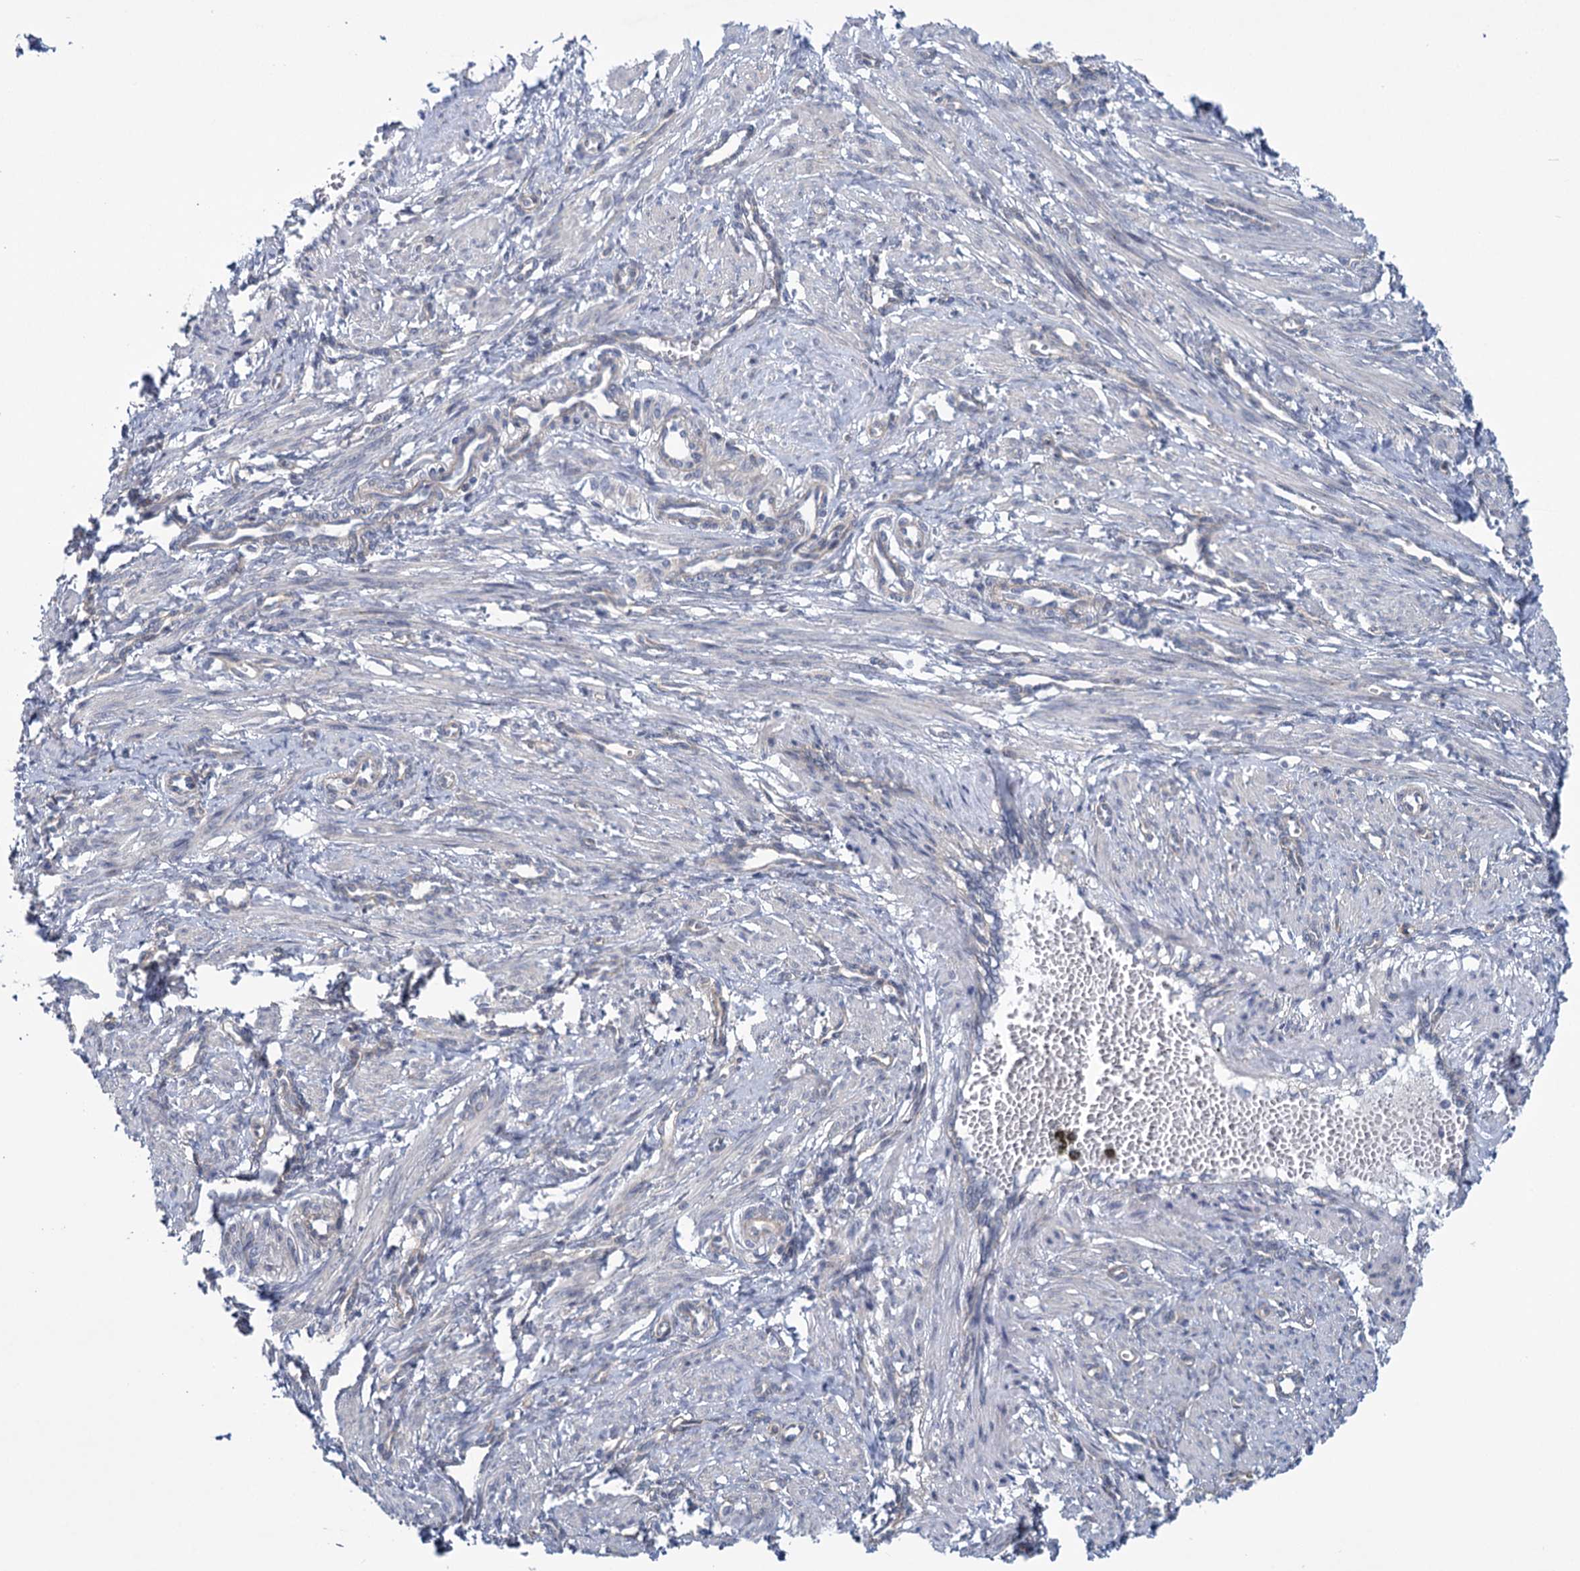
{"staining": {"intensity": "negative", "quantity": "none", "location": "none"}, "tissue": "smooth muscle", "cell_type": "Smooth muscle cells", "image_type": "normal", "snomed": [{"axis": "morphology", "description": "Normal tissue, NOS"}, {"axis": "topography", "description": "Endometrium"}], "caption": "The IHC photomicrograph has no significant positivity in smooth muscle cells of smooth muscle. (Brightfield microscopy of DAB (3,3'-diaminobenzidine) immunohistochemistry at high magnification).", "gene": "MBLAC2", "patient": {"sex": "female", "age": 33}}